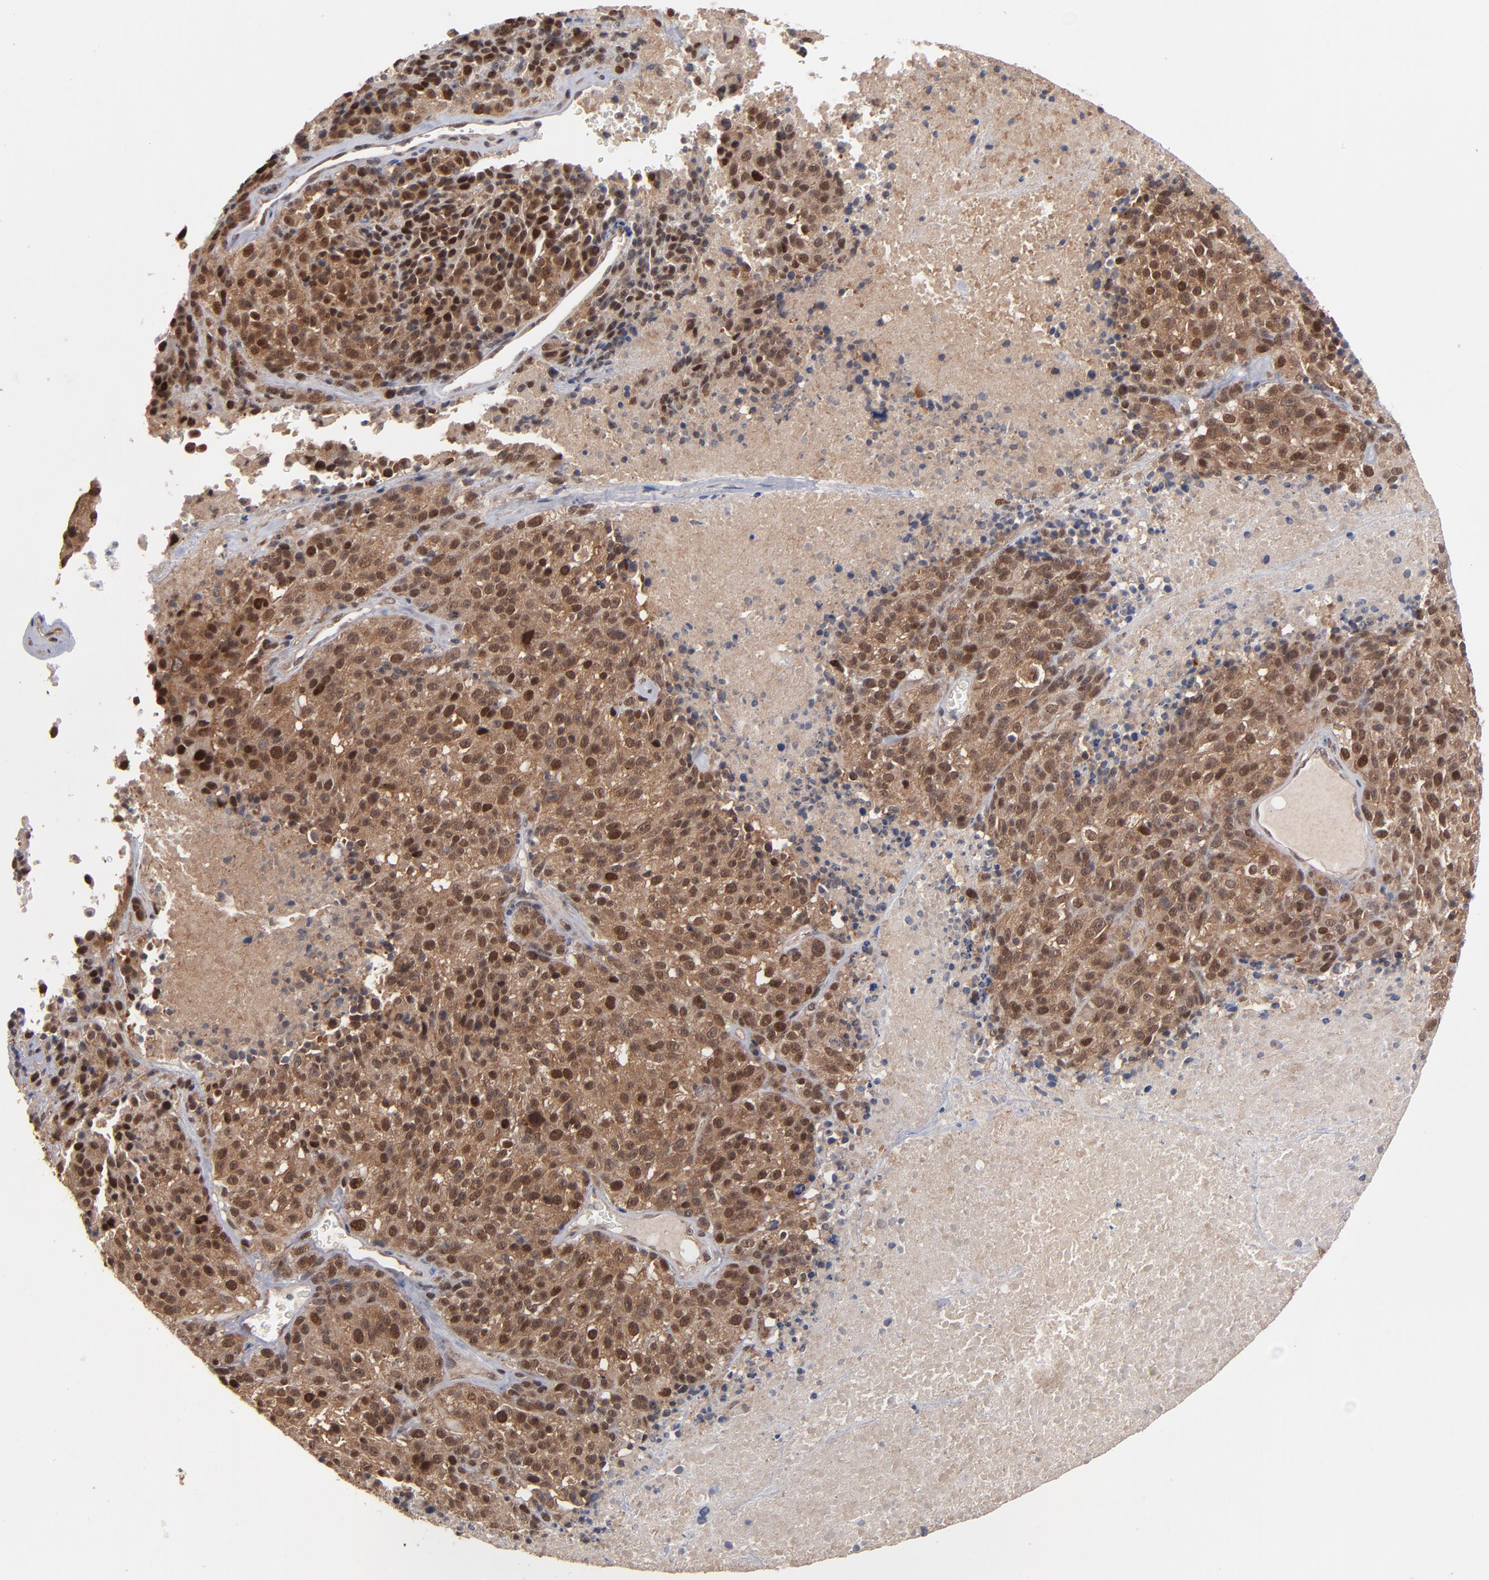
{"staining": {"intensity": "moderate", "quantity": ">75%", "location": "cytoplasmic/membranous,nuclear"}, "tissue": "melanoma", "cell_type": "Tumor cells", "image_type": "cancer", "snomed": [{"axis": "morphology", "description": "Malignant melanoma, Metastatic site"}, {"axis": "topography", "description": "Cerebral cortex"}], "caption": "High-magnification brightfield microscopy of melanoma stained with DAB (3,3'-diaminobenzidine) (brown) and counterstained with hematoxylin (blue). tumor cells exhibit moderate cytoplasmic/membranous and nuclear positivity is identified in about>75% of cells.", "gene": "HUWE1", "patient": {"sex": "female", "age": 52}}